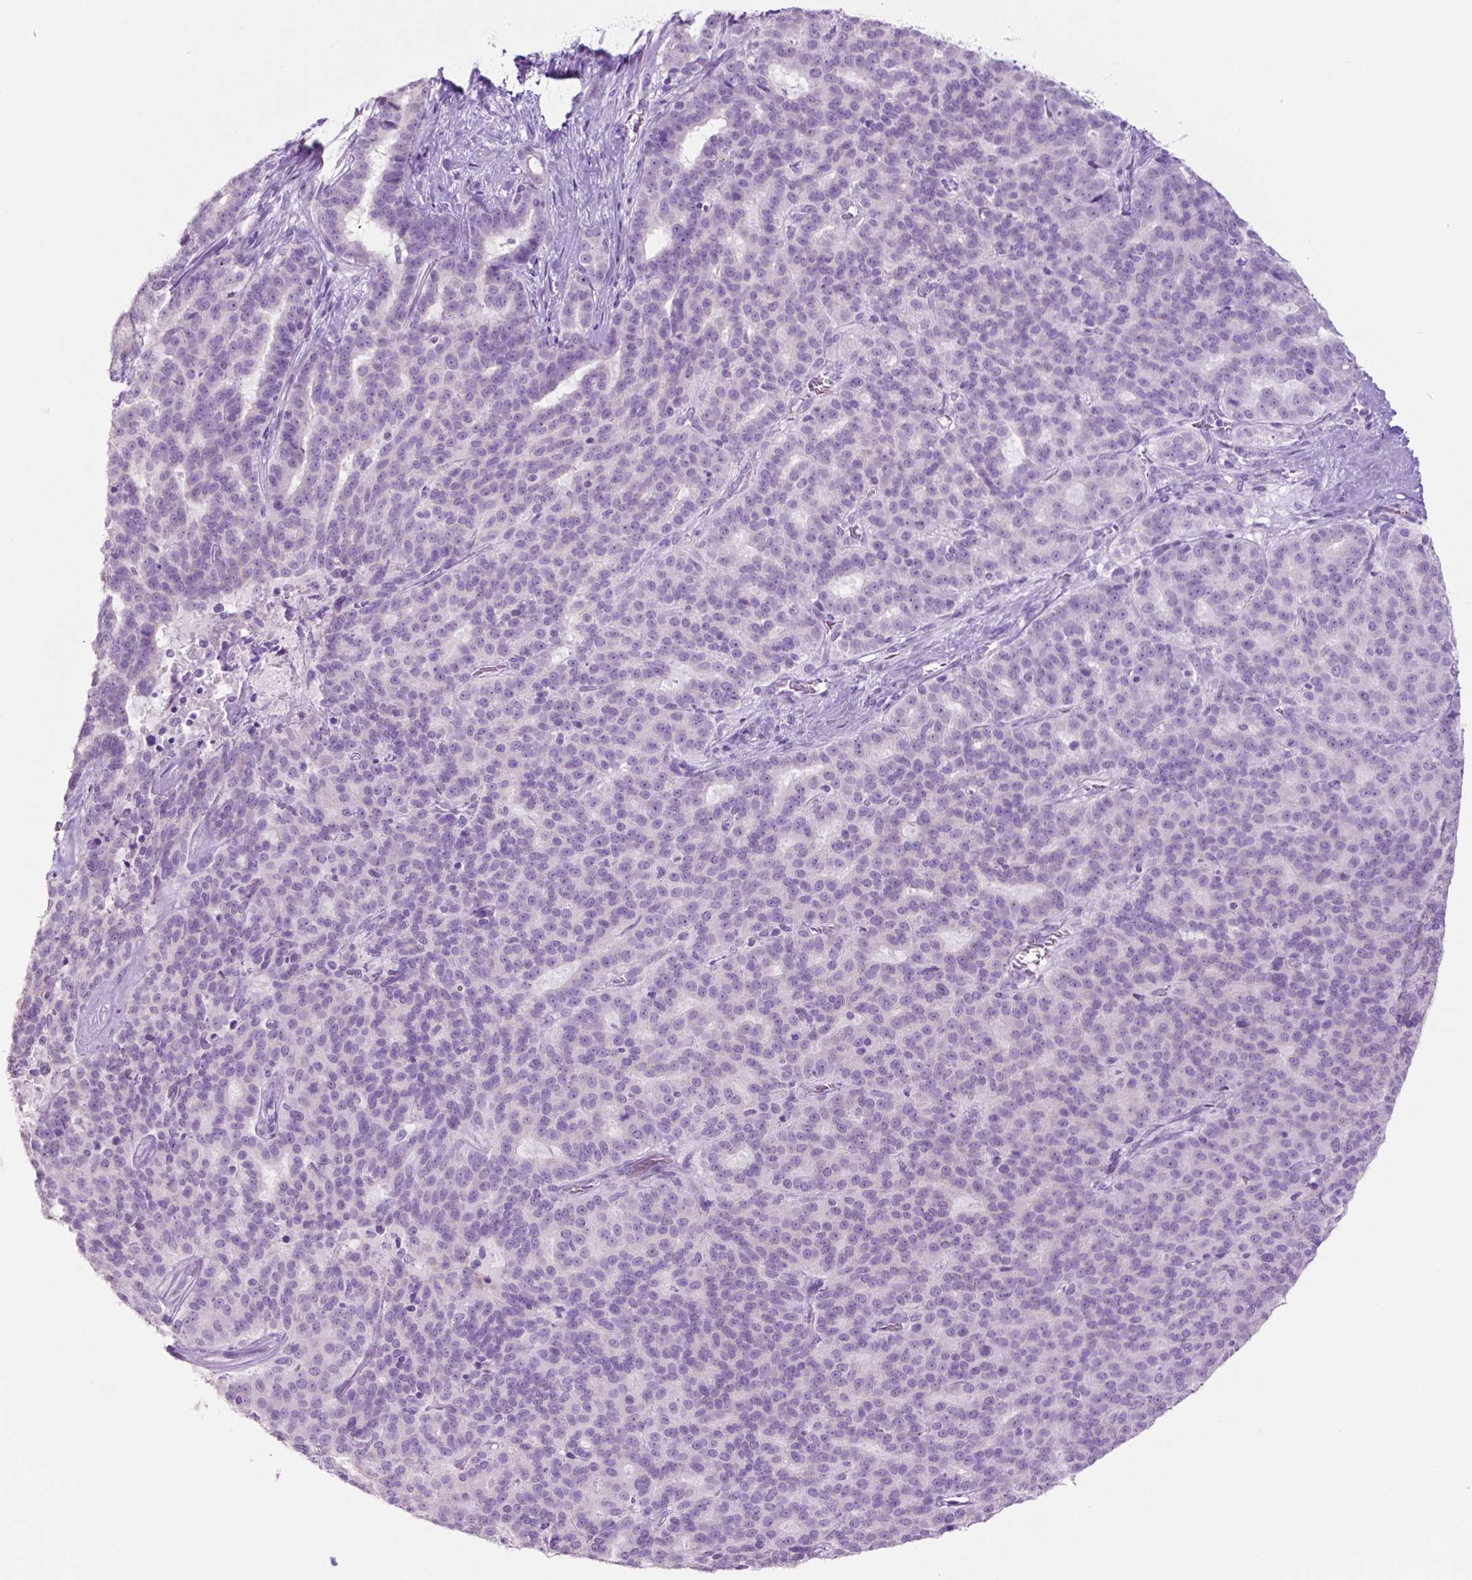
{"staining": {"intensity": "negative", "quantity": "none", "location": "none"}, "tissue": "liver cancer", "cell_type": "Tumor cells", "image_type": "cancer", "snomed": [{"axis": "morphology", "description": "Cholangiocarcinoma"}, {"axis": "topography", "description": "Liver"}], "caption": "Image shows no protein positivity in tumor cells of liver cancer tissue. (DAB immunohistochemistry (IHC) visualized using brightfield microscopy, high magnification).", "gene": "PHGR1", "patient": {"sex": "female", "age": 47}}